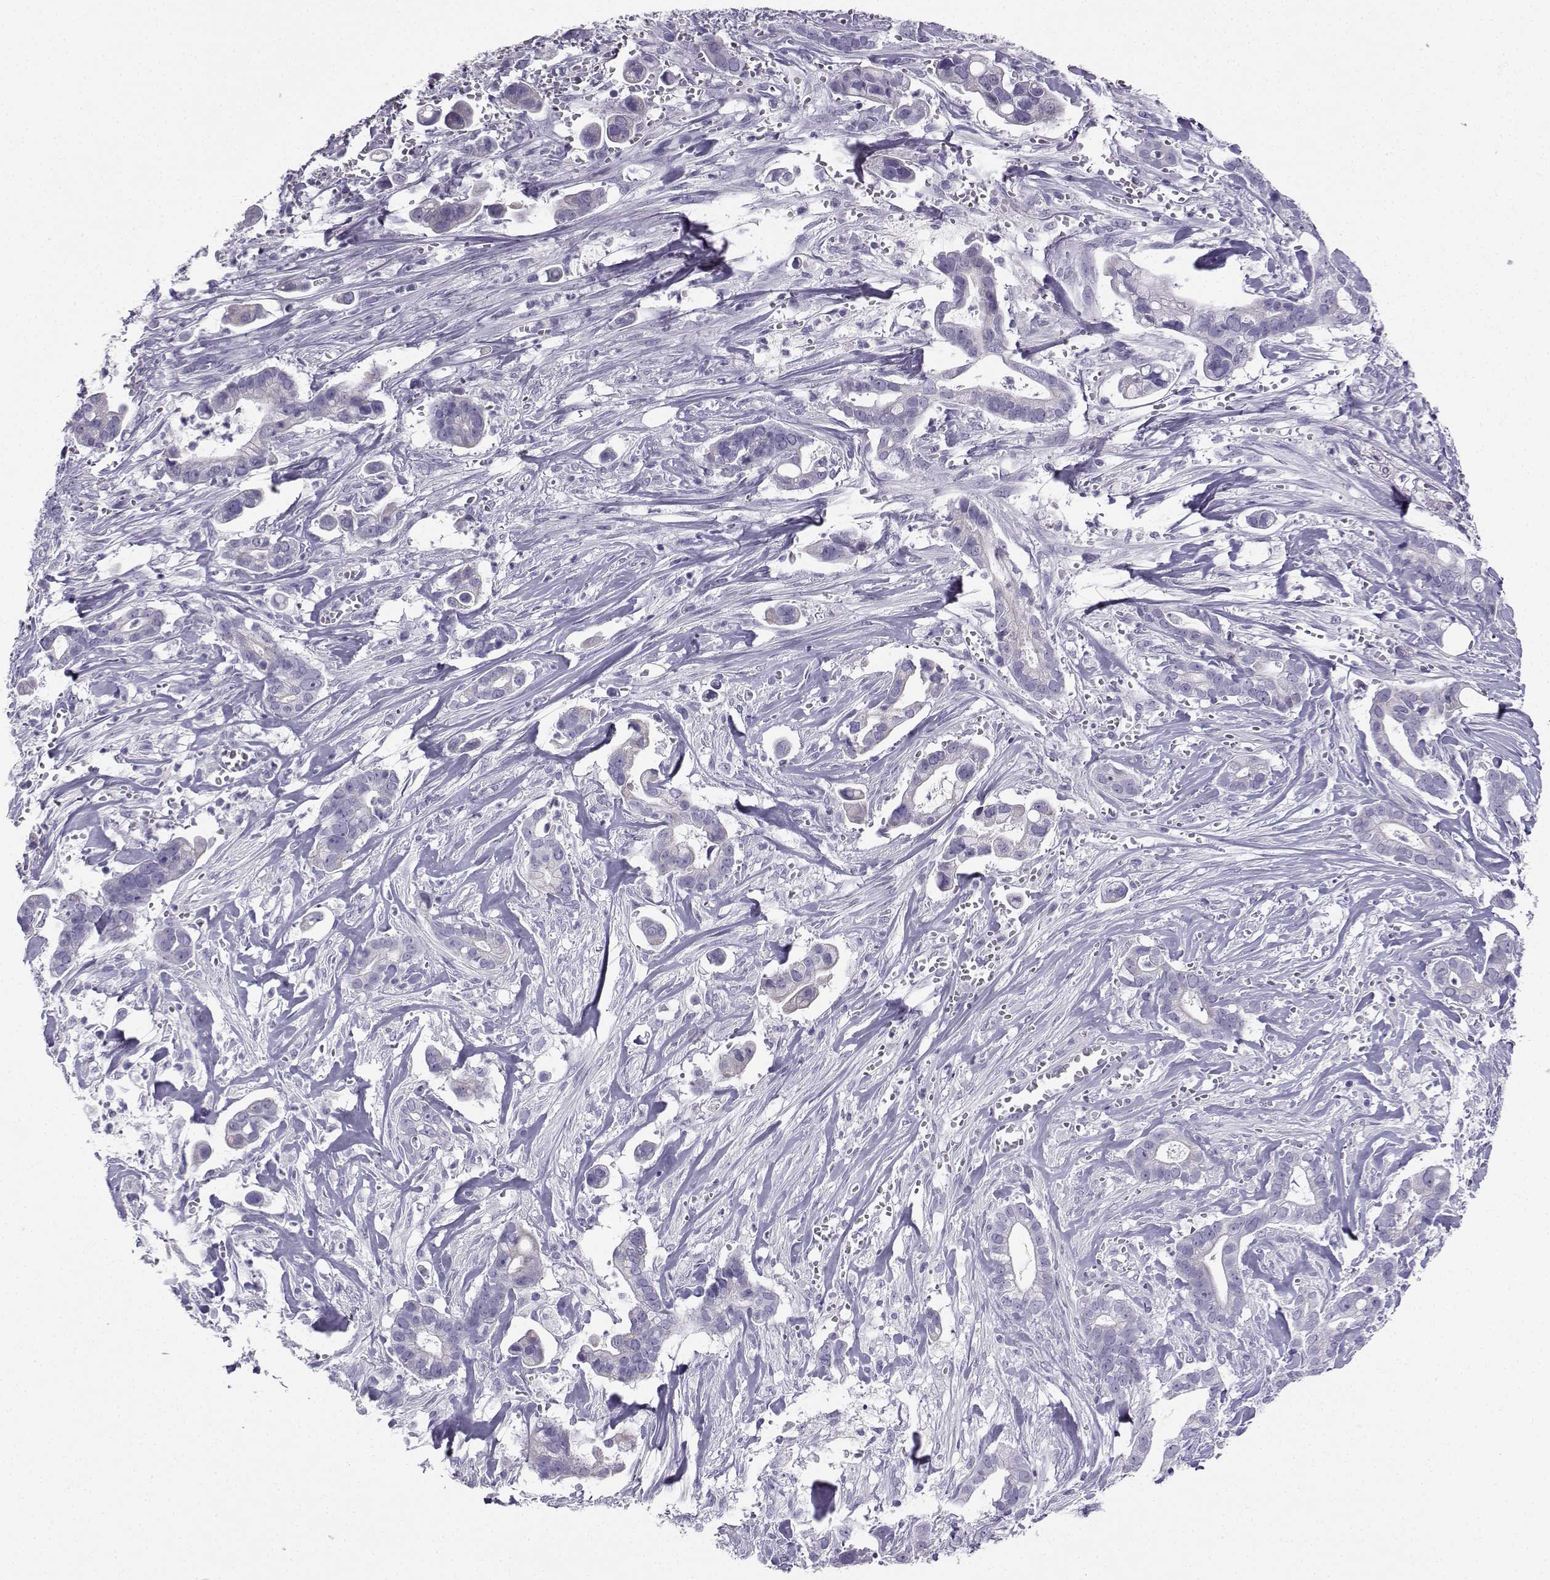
{"staining": {"intensity": "negative", "quantity": "none", "location": "none"}, "tissue": "pancreatic cancer", "cell_type": "Tumor cells", "image_type": "cancer", "snomed": [{"axis": "morphology", "description": "Adenocarcinoma, NOS"}, {"axis": "topography", "description": "Pancreas"}], "caption": "IHC histopathology image of adenocarcinoma (pancreatic) stained for a protein (brown), which demonstrates no staining in tumor cells.", "gene": "NEFL", "patient": {"sex": "male", "age": 61}}